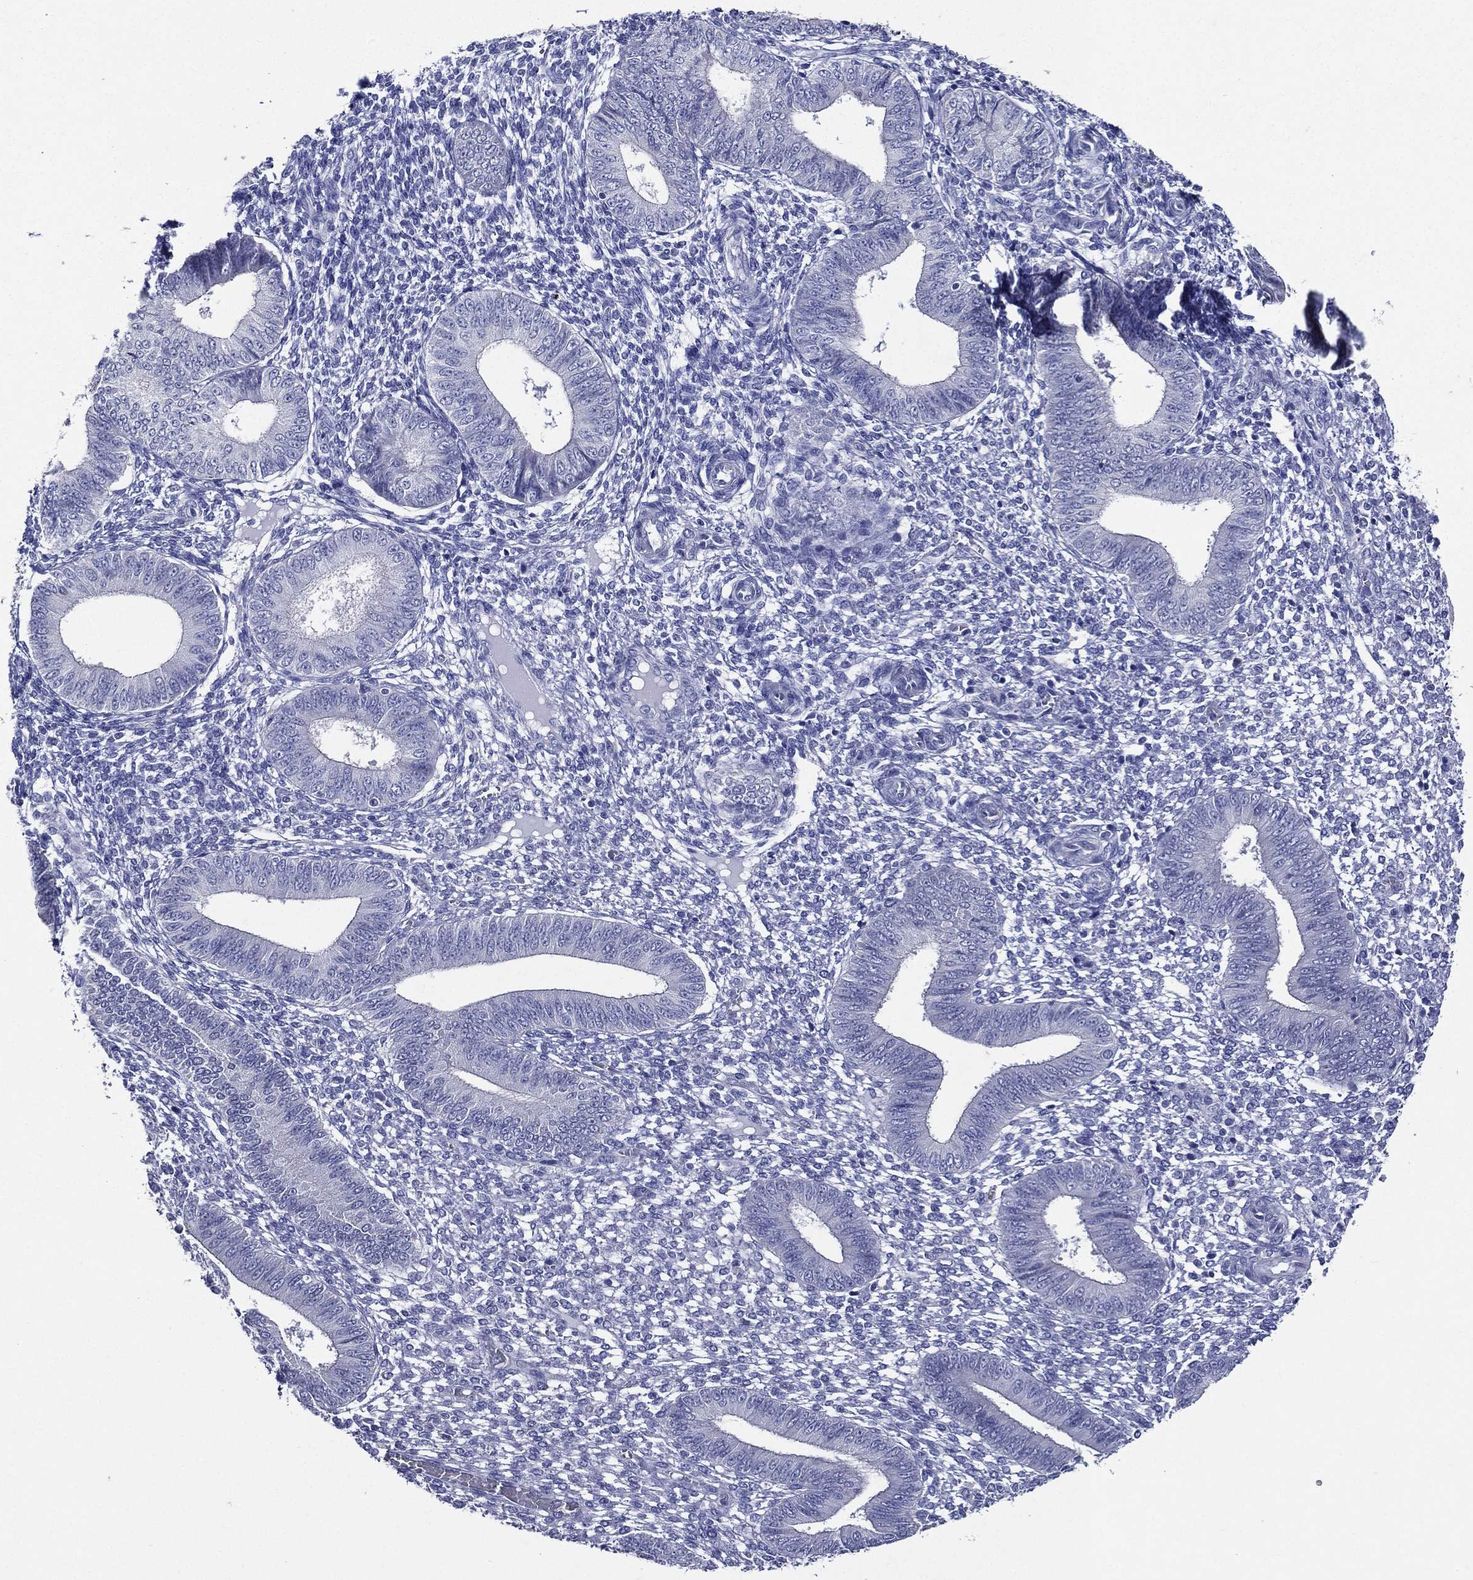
{"staining": {"intensity": "negative", "quantity": "none", "location": "none"}, "tissue": "endometrium", "cell_type": "Cells in endometrial stroma", "image_type": "normal", "snomed": [{"axis": "morphology", "description": "Normal tissue, NOS"}, {"axis": "topography", "description": "Endometrium"}], "caption": "Immunohistochemistry micrograph of normal human endometrium stained for a protein (brown), which exhibits no expression in cells in endometrial stroma. (Stains: DAB (3,3'-diaminobenzidine) immunohistochemistry with hematoxylin counter stain, Microscopy: brightfield microscopy at high magnification).", "gene": "TGM1", "patient": {"sex": "female", "age": 42}}